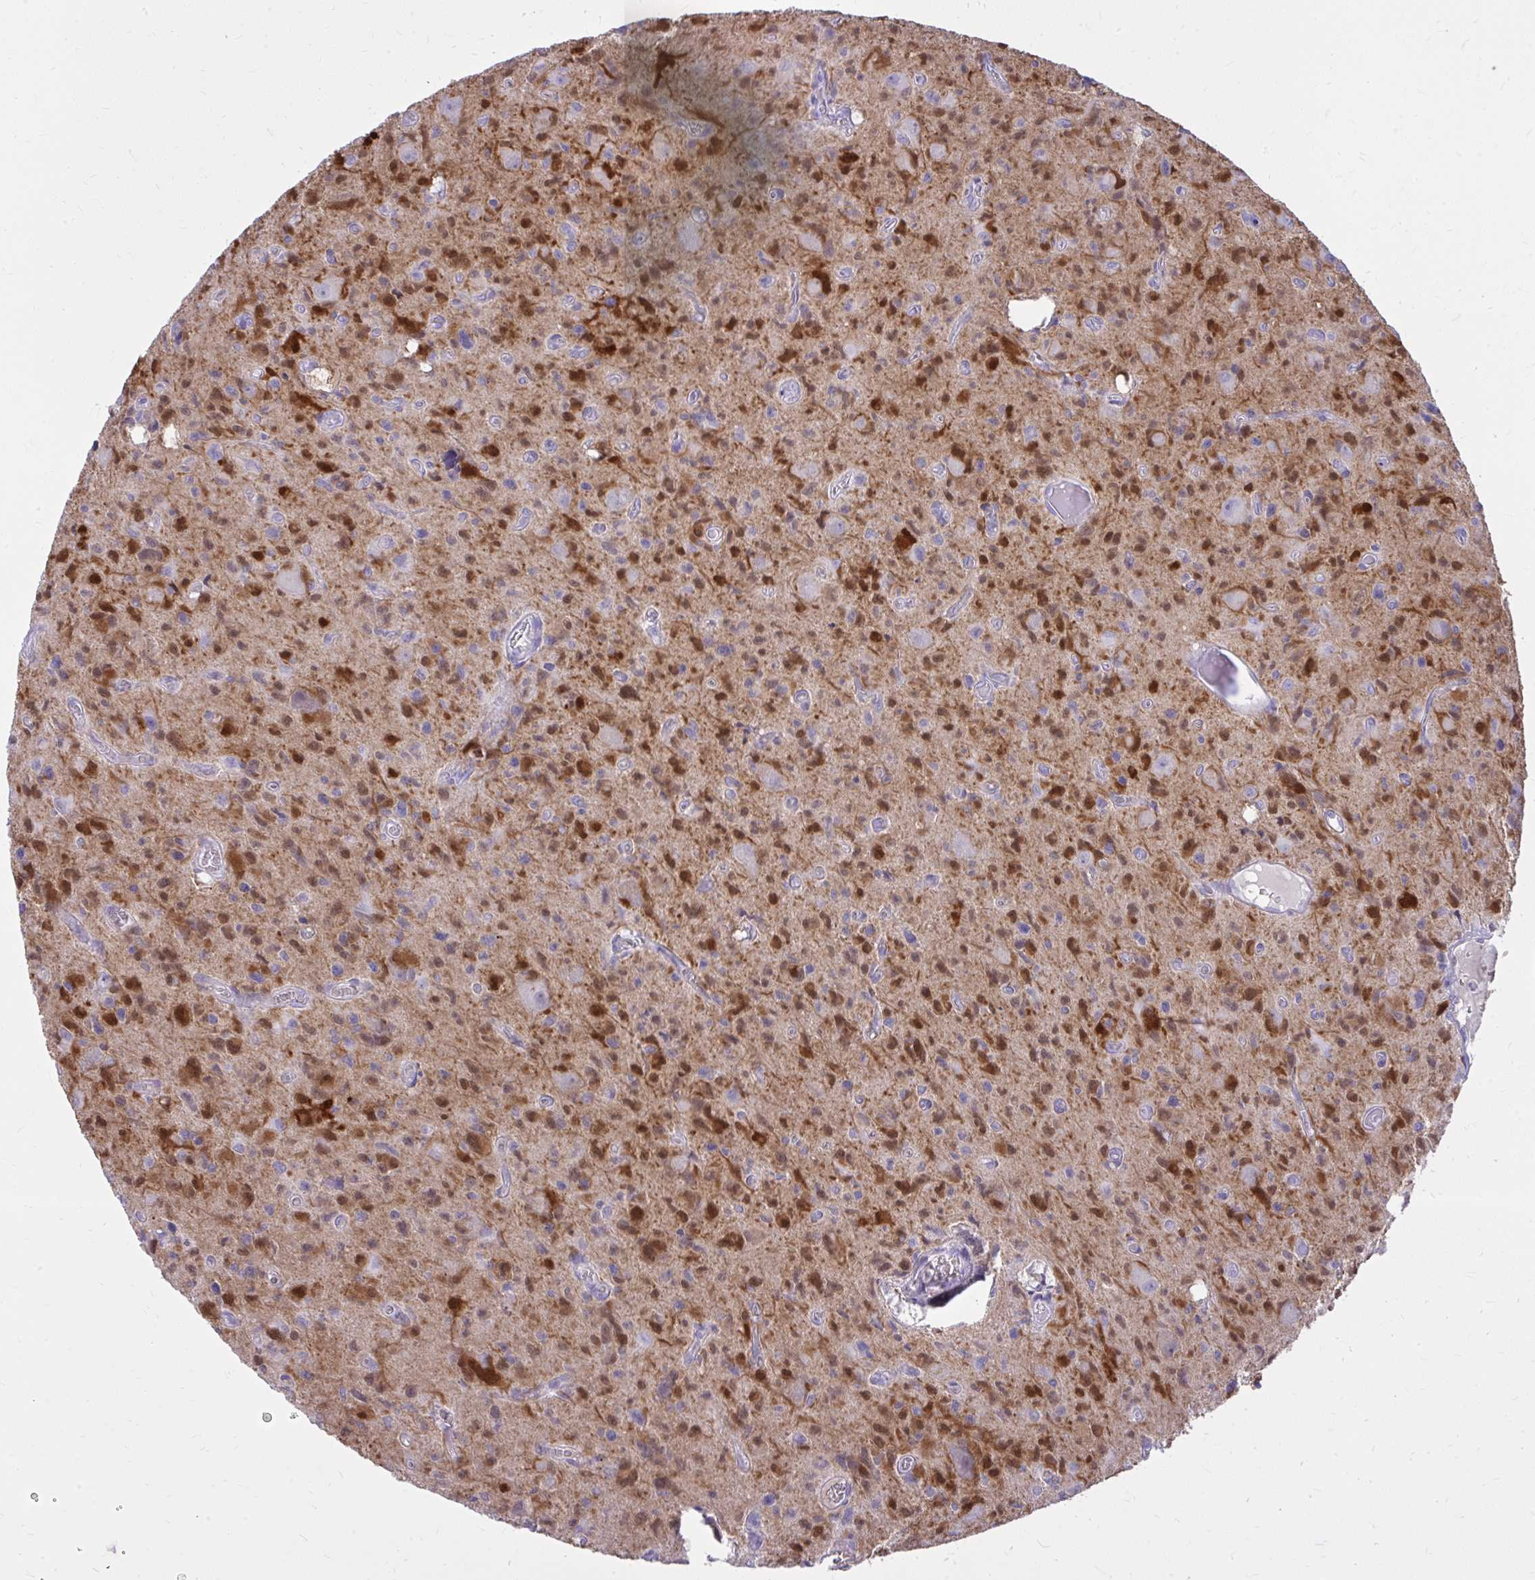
{"staining": {"intensity": "moderate", "quantity": "25%-75%", "location": "cytoplasmic/membranous"}, "tissue": "glioma", "cell_type": "Tumor cells", "image_type": "cancer", "snomed": [{"axis": "morphology", "description": "Glioma, malignant, High grade"}, {"axis": "topography", "description": "Brain"}], "caption": "Moderate cytoplasmic/membranous expression for a protein is present in approximately 25%-75% of tumor cells of glioma using IHC.", "gene": "NNMT", "patient": {"sex": "male", "age": 76}}